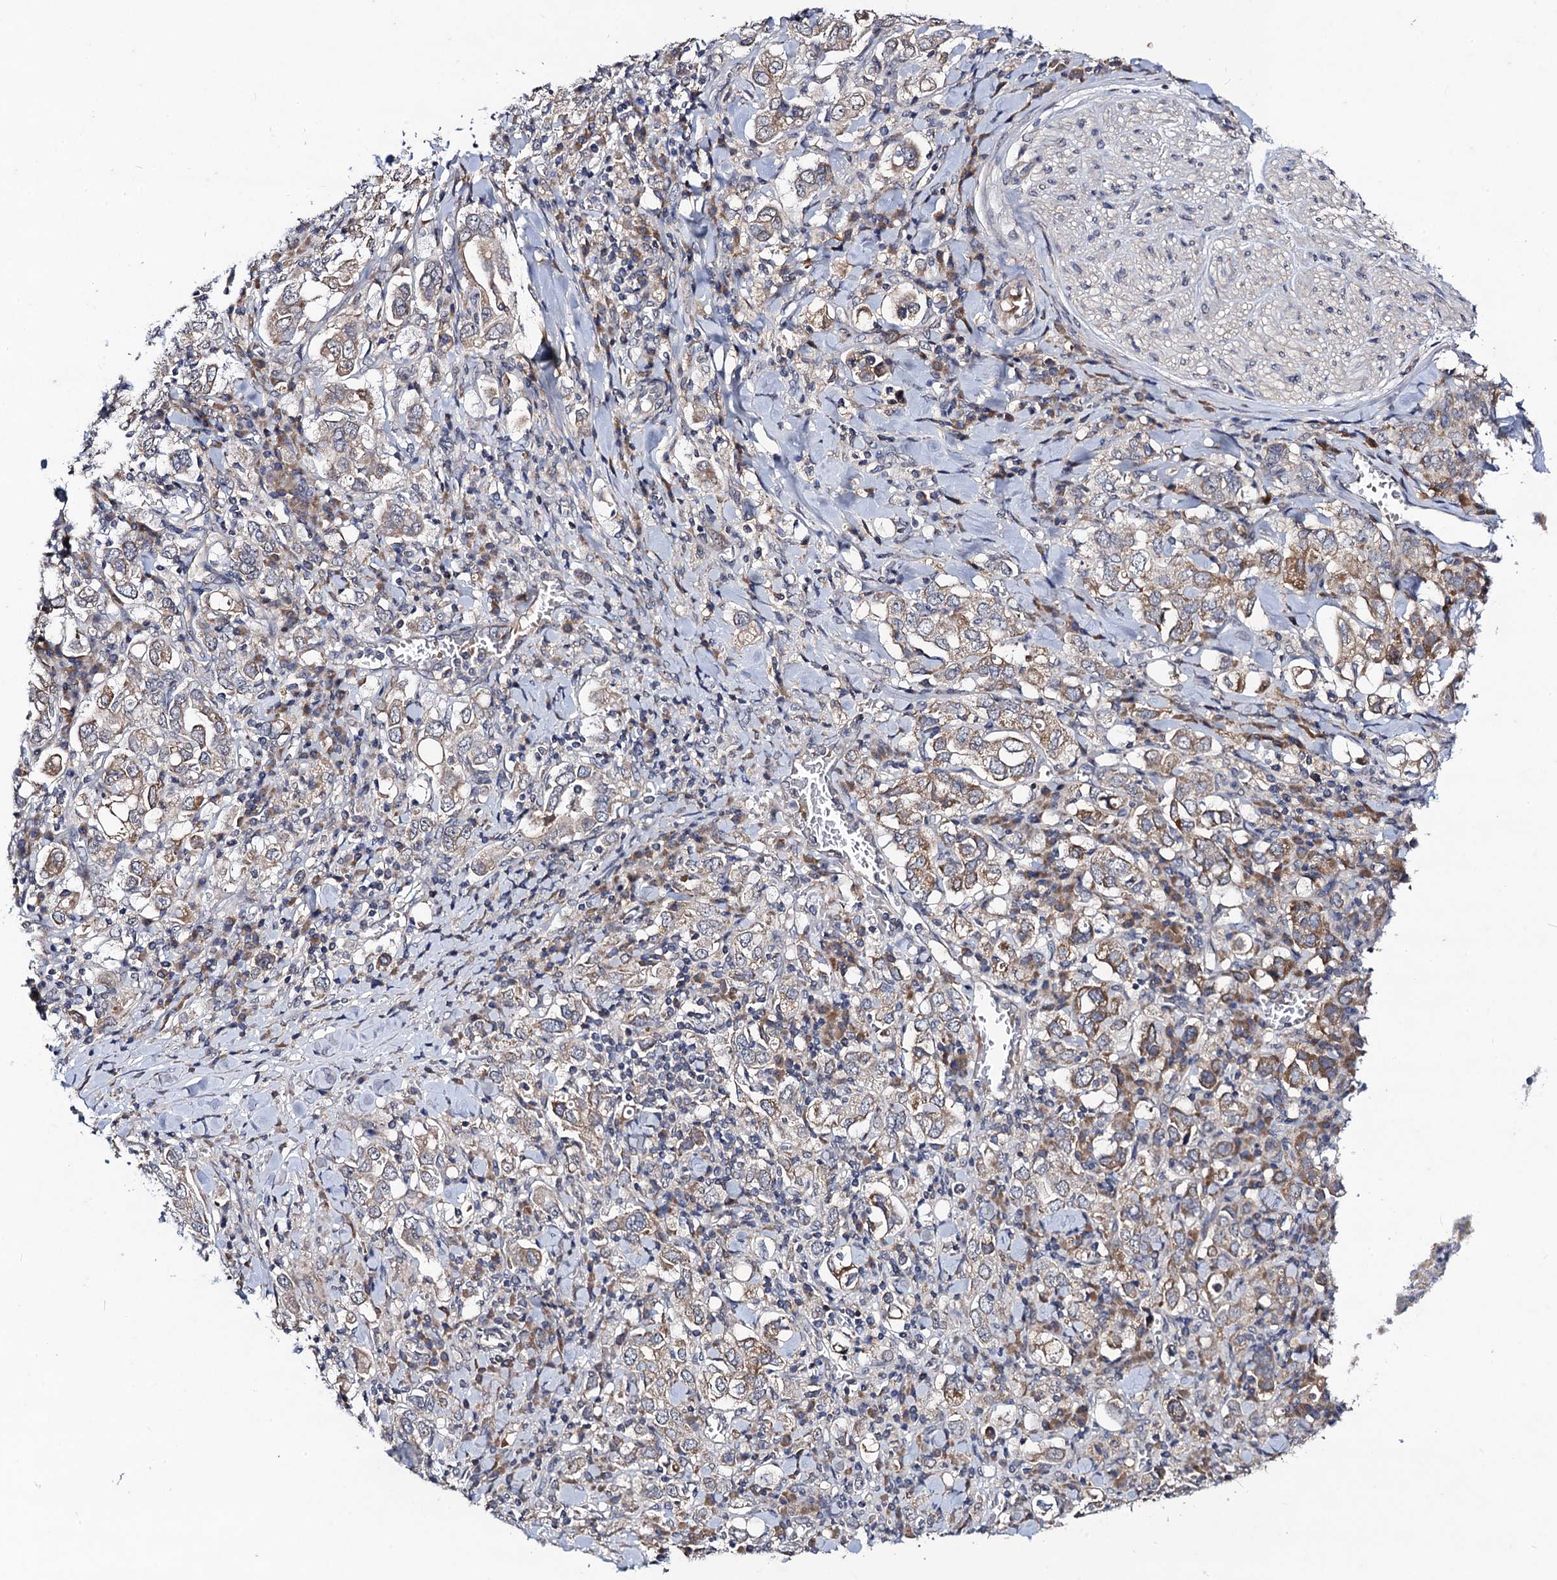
{"staining": {"intensity": "weak", "quantity": "25%-75%", "location": "cytoplasmic/membranous"}, "tissue": "stomach cancer", "cell_type": "Tumor cells", "image_type": "cancer", "snomed": [{"axis": "morphology", "description": "Adenocarcinoma, NOS"}, {"axis": "topography", "description": "Stomach, upper"}], "caption": "The histopathology image shows staining of stomach cancer, revealing weak cytoplasmic/membranous protein expression (brown color) within tumor cells.", "gene": "VPS37D", "patient": {"sex": "male", "age": 62}}